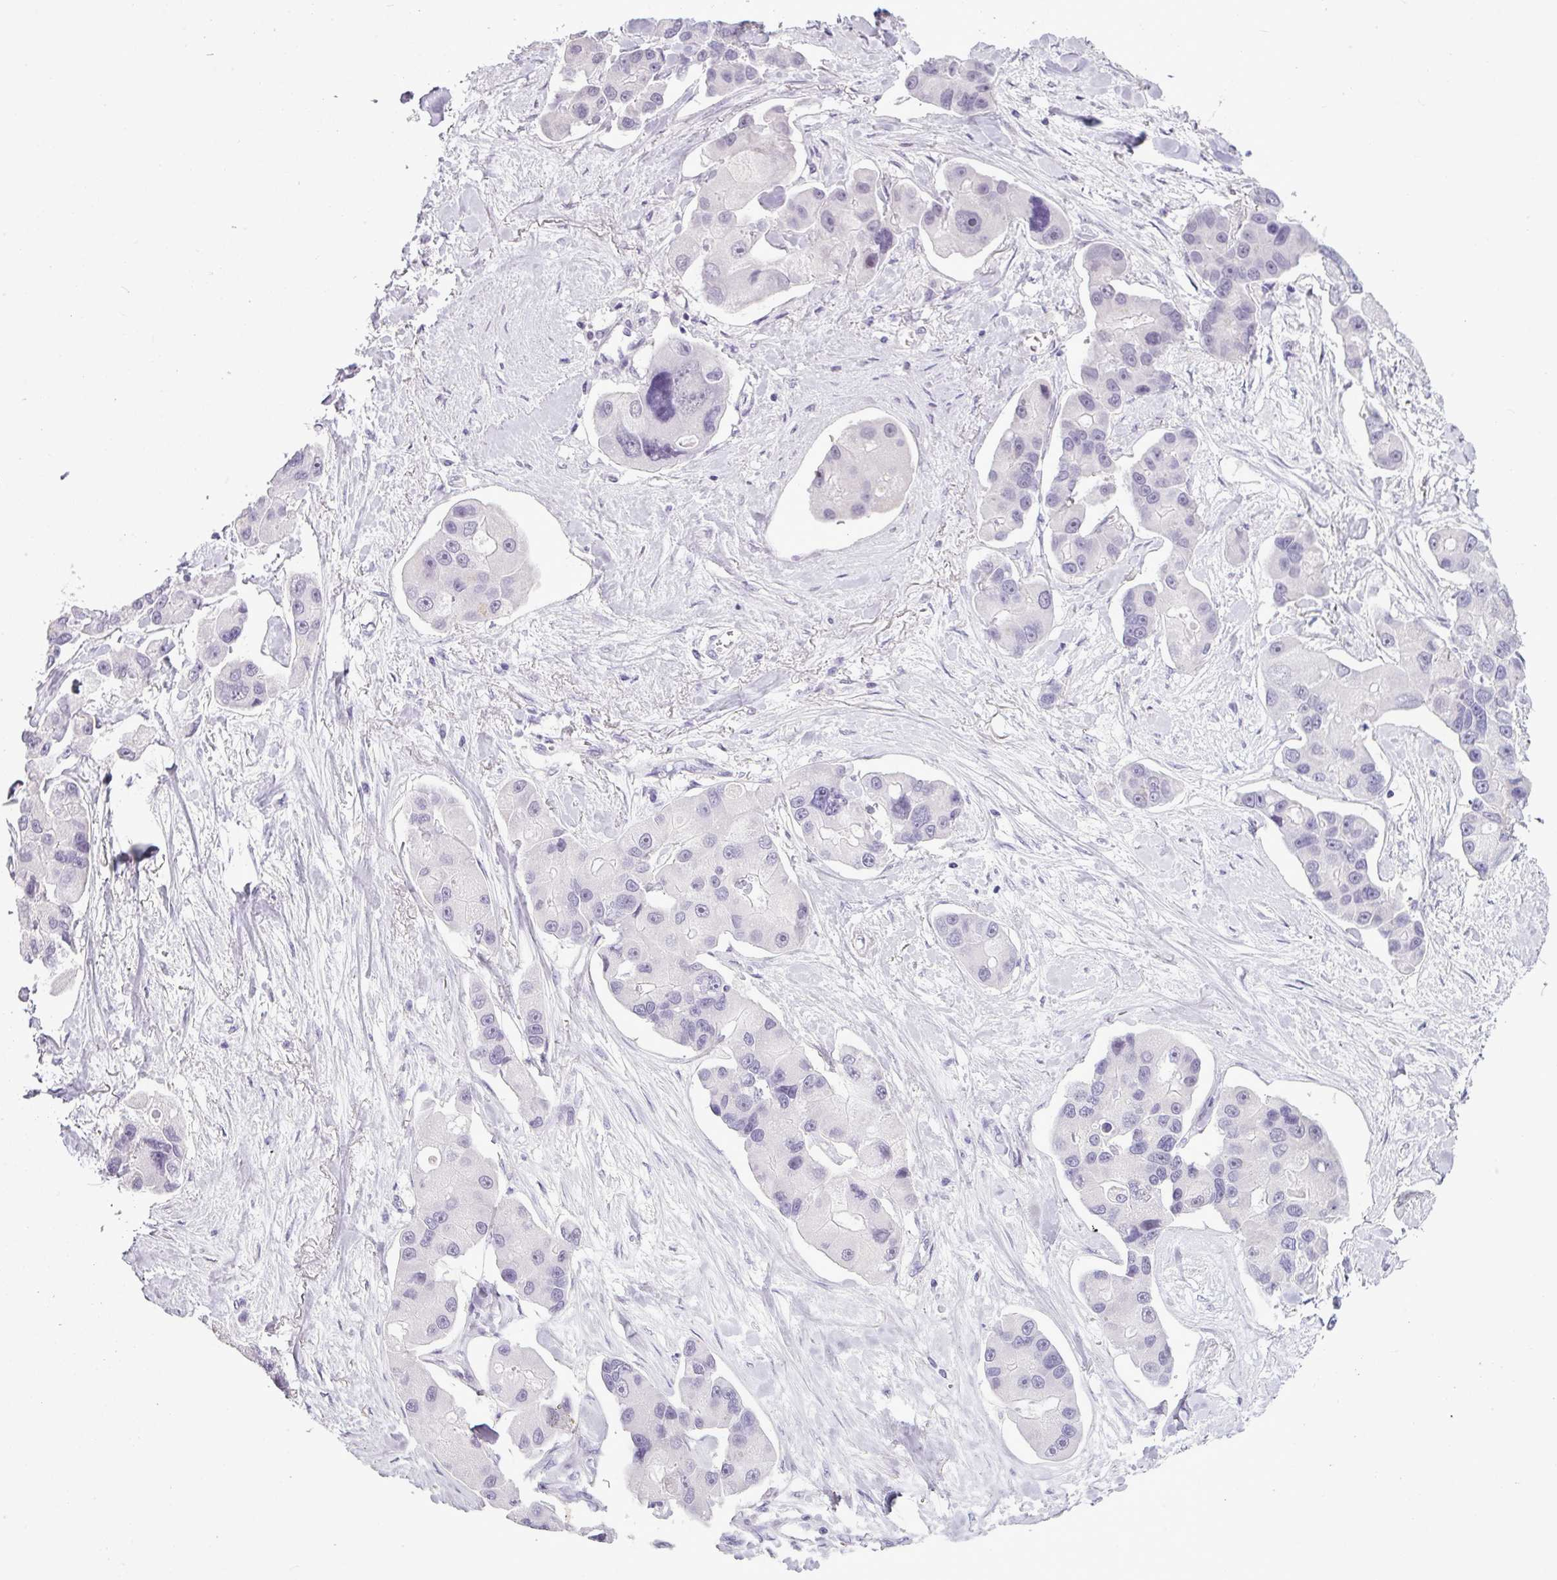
{"staining": {"intensity": "negative", "quantity": "none", "location": "none"}, "tissue": "lung cancer", "cell_type": "Tumor cells", "image_type": "cancer", "snomed": [{"axis": "morphology", "description": "Adenocarcinoma, NOS"}, {"axis": "topography", "description": "Lung"}], "caption": "Immunohistochemistry photomicrograph of adenocarcinoma (lung) stained for a protein (brown), which exhibits no staining in tumor cells. Brightfield microscopy of immunohistochemistry (IHC) stained with DAB (brown) and hematoxylin (blue), captured at high magnification.", "gene": "AMY2A", "patient": {"sex": "female", "age": 54}}